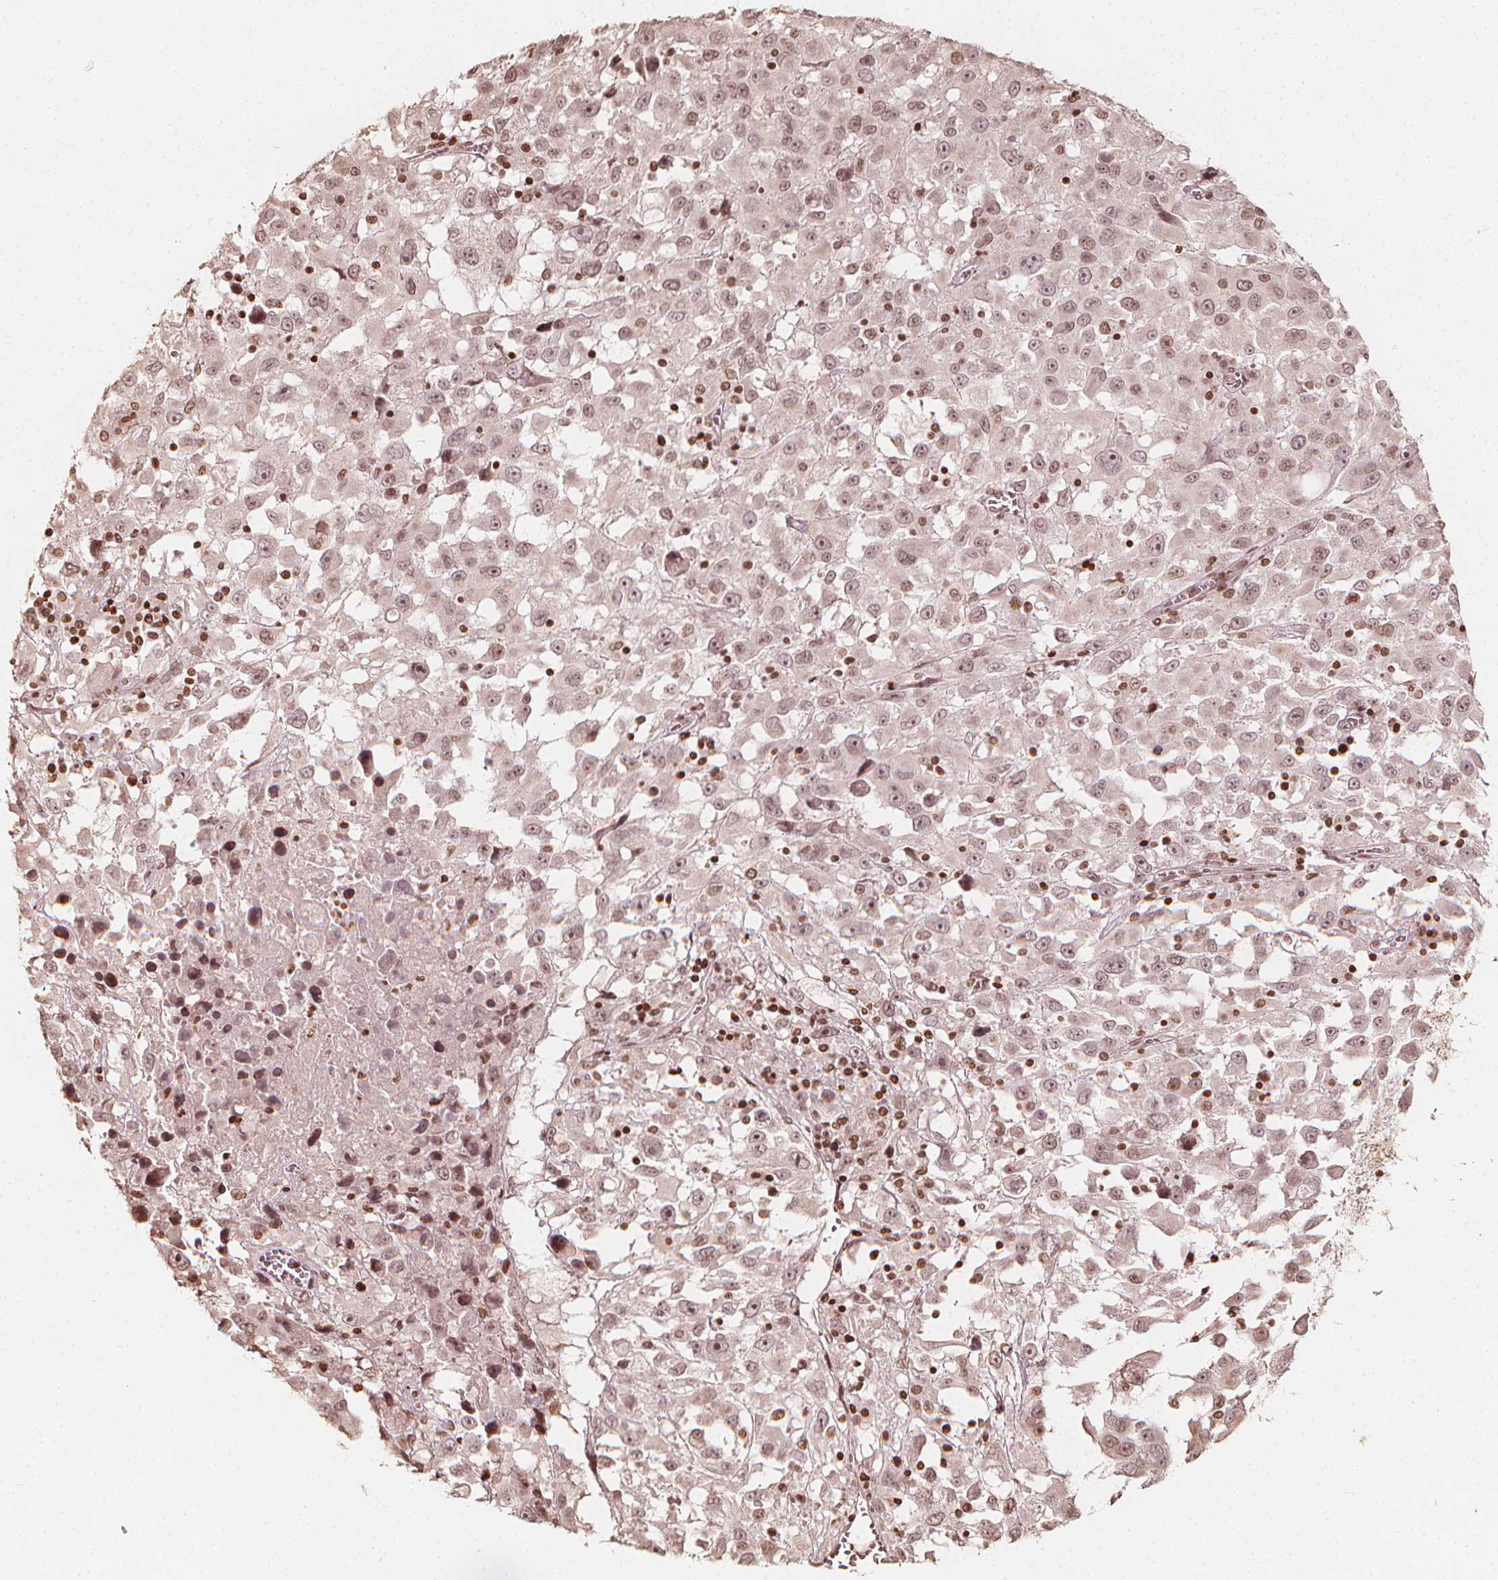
{"staining": {"intensity": "weak", "quantity": ">75%", "location": "nuclear"}, "tissue": "melanoma", "cell_type": "Tumor cells", "image_type": "cancer", "snomed": [{"axis": "morphology", "description": "Malignant melanoma, Metastatic site"}, {"axis": "topography", "description": "Soft tissue"}], "caption": "Immunohistochemical staining of malignant melanoma (metastatic site) demonstrates low levels of weak nuclear protein expression in about >75% of tumor cells.", "gene": "H3C14", "patient": {"sex": "male", "age": 50}}